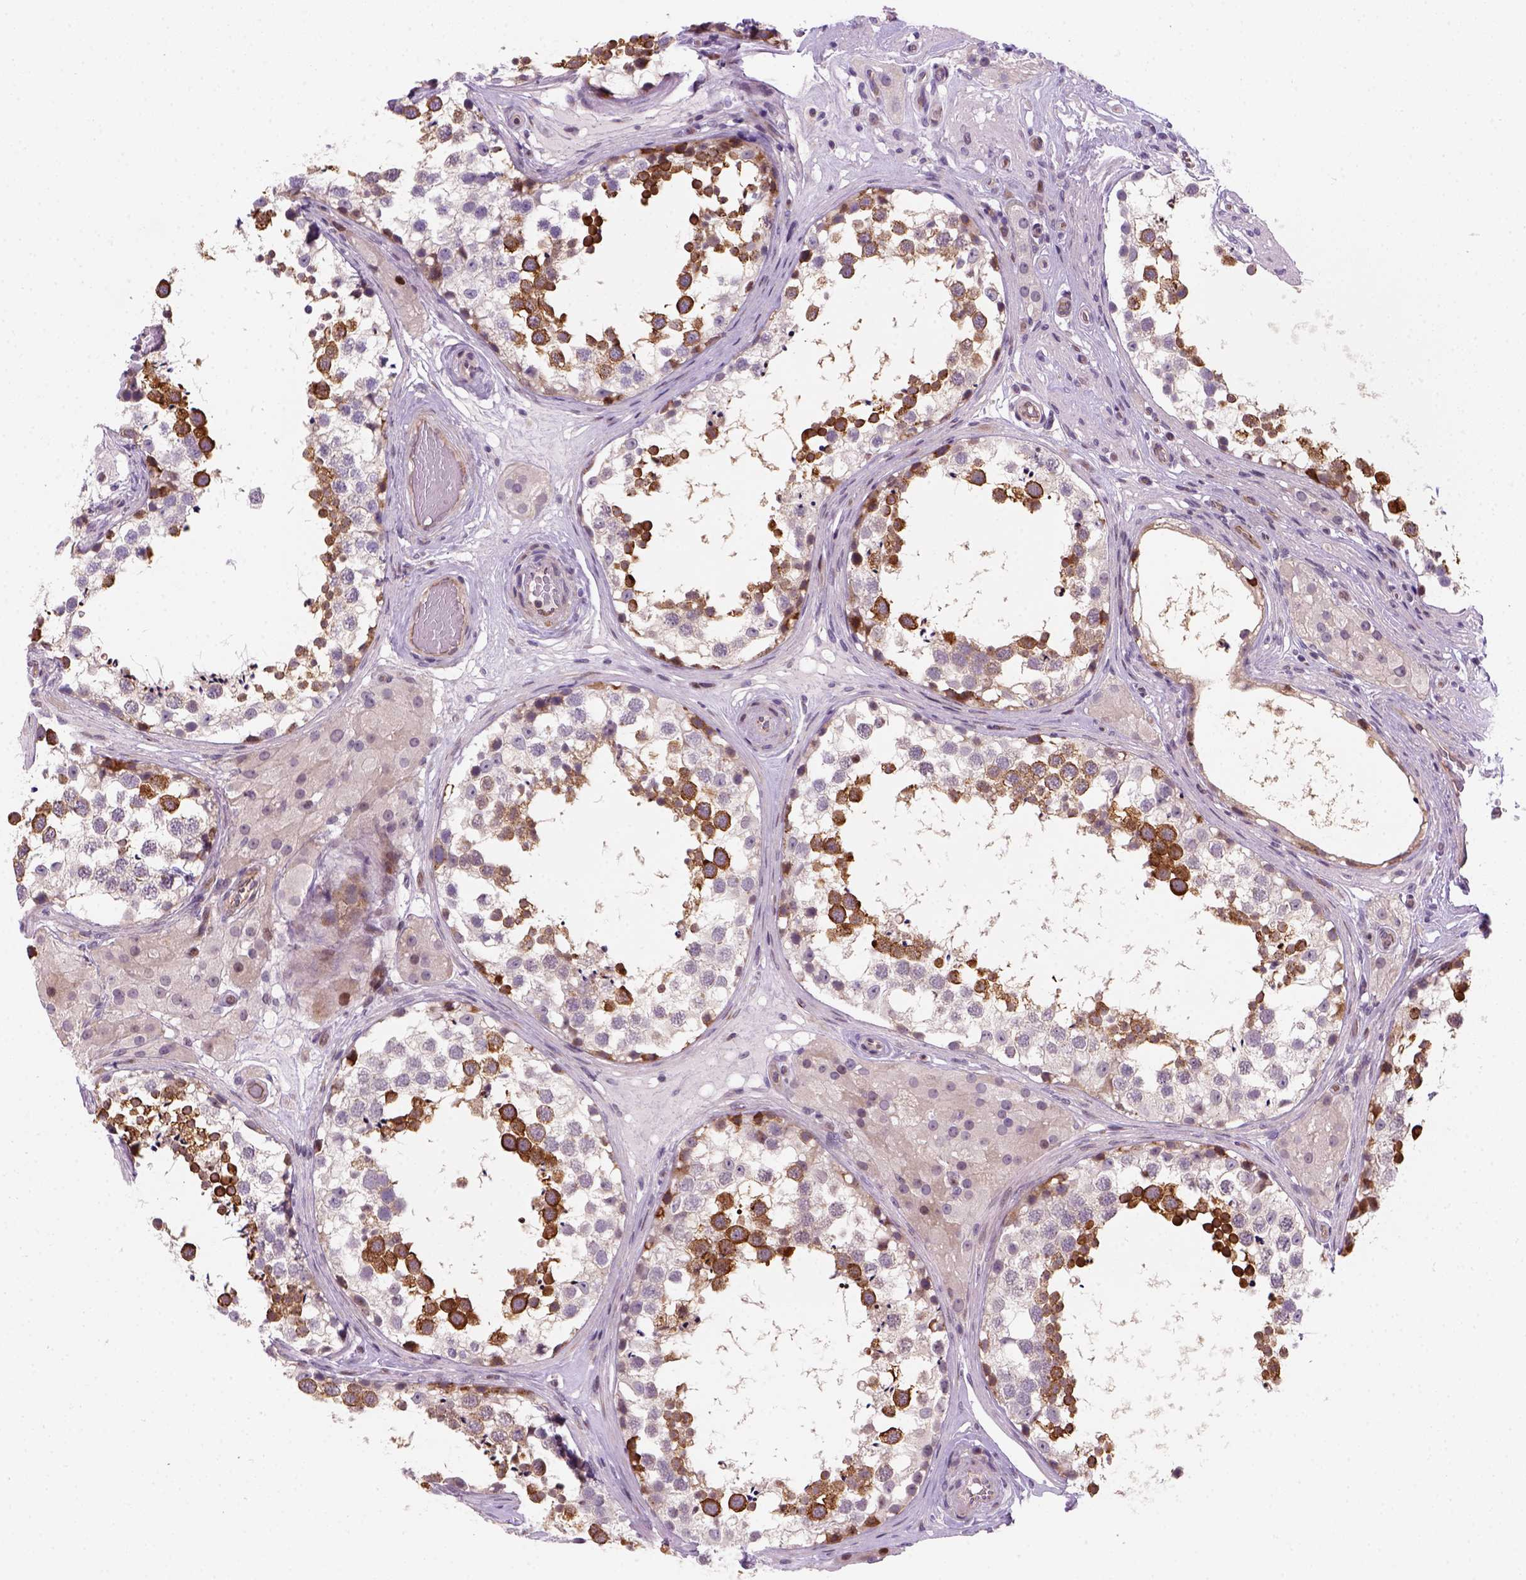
{"staining": {"intensity": "strong", "quantity": "<25%", "location": "cytoplasmic/membranous"}, "tissue": "testis", "cell_type": "Cells in seminiferous ducts", "image_type": "normal", "snomed": [{"axis": "morphology", "description": "Normal tissue, NOS"}, {"axis": "morphology", "description": "Seminoma, NOS"}, {"axis": "topography", "description": "Testis"}], "caption": "This is a micrograph of immunohistochemistry staining of normal testis, which shows strong staining in the cytoplasmic/membranous of cells in seminiferous ducts.", "gene": "VSTM5", "patient": {"sex": "male", "age": 65}}